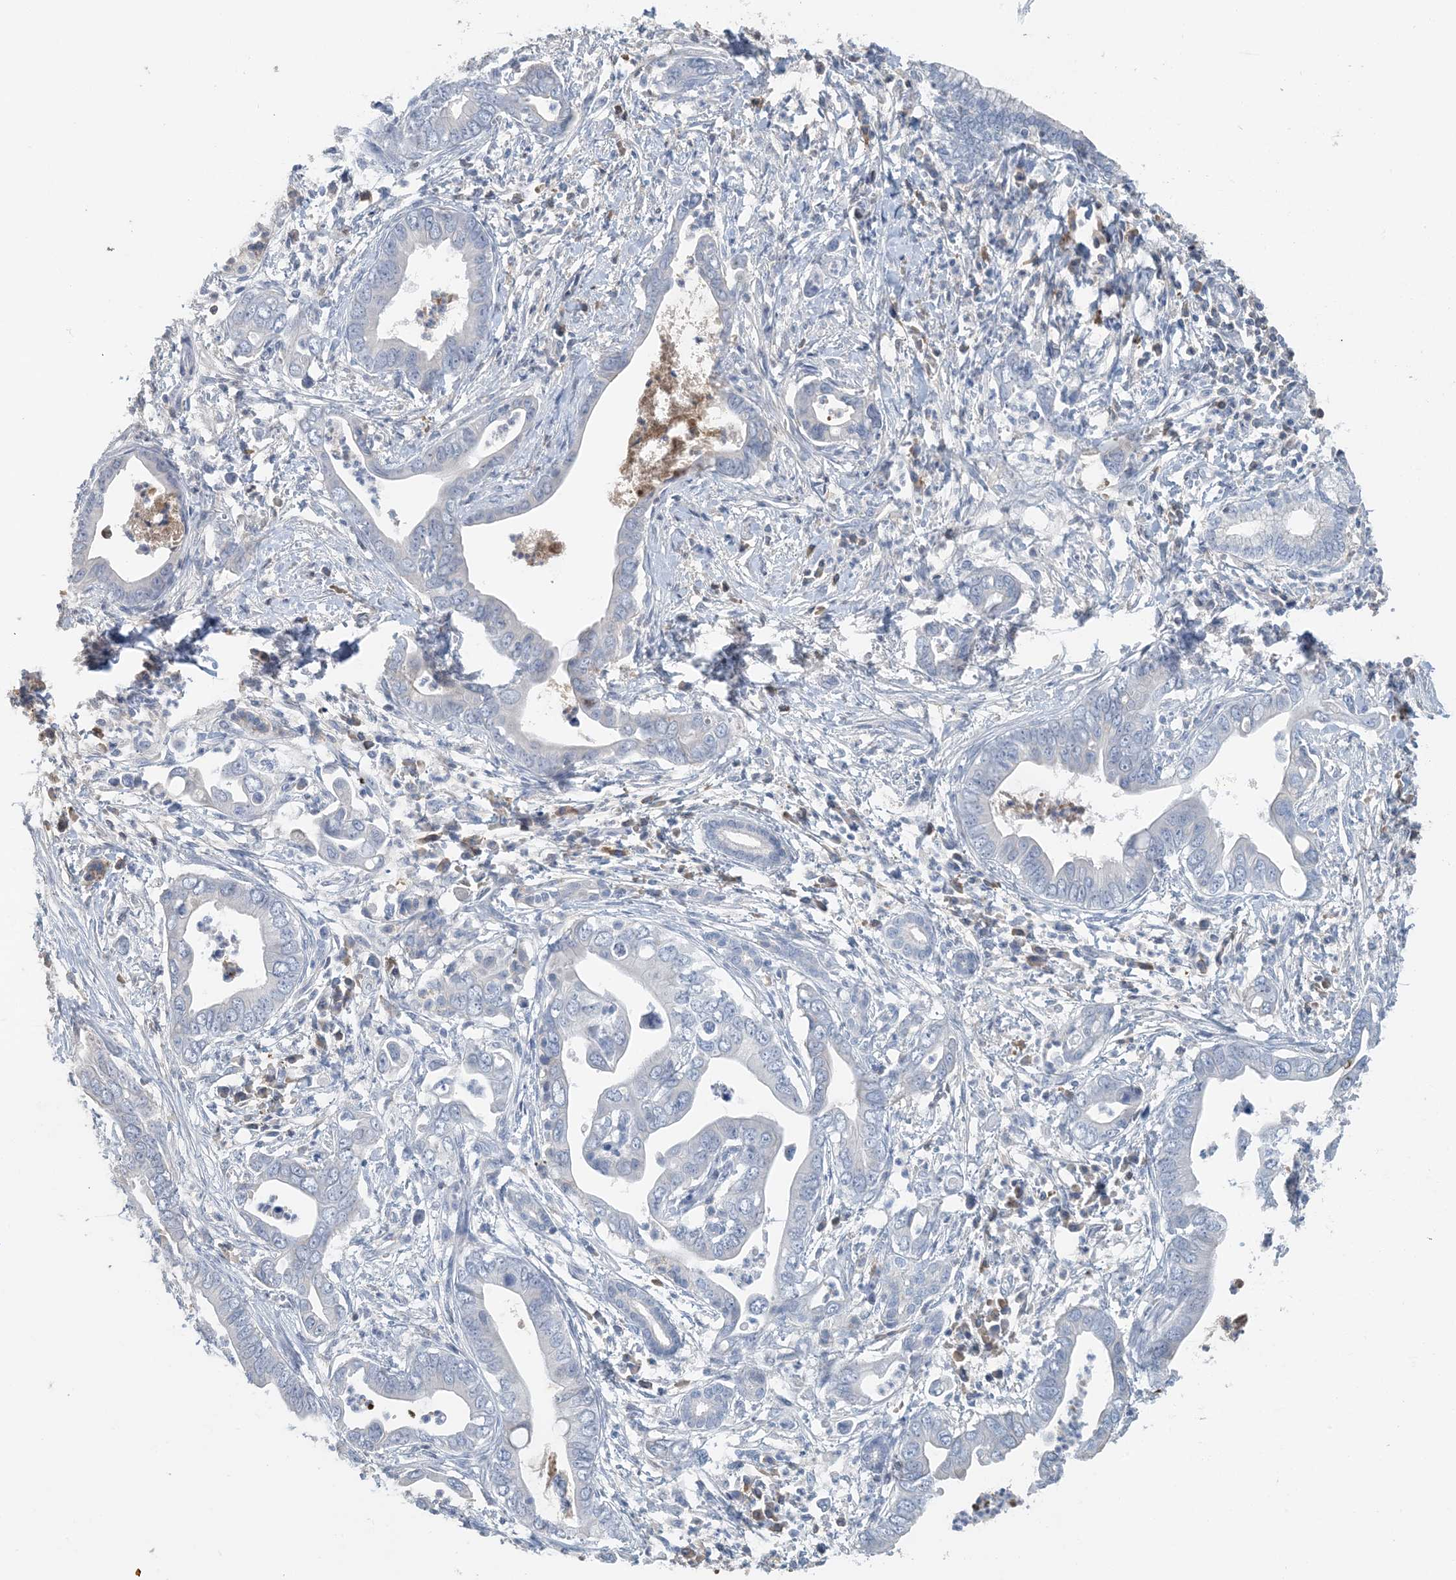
{"staining": {"intensity": "negative", "quantity": "none", "location": "none"}, "tissue": "pancreatic cancer", "cell_type": "Tumor cells", "image_type": "cancer", "snomed": [{"axis": "morphology", "description": "Adenocarcinoma, NOS"}, {"axis": "topography", "description": "Pancreas"}], "caption": "Immunohistochemistry (IHC) micrograph of neoplastic tissue: adenocarcinoma (pancreatic) stained with DAB shows no significant protein expression in tumor cells. (DAB immunohistochemistry (IHC) with hematoxylin counter stain).", "gene": "CTRL", "patient": {"sex": "male", "age": 75}}